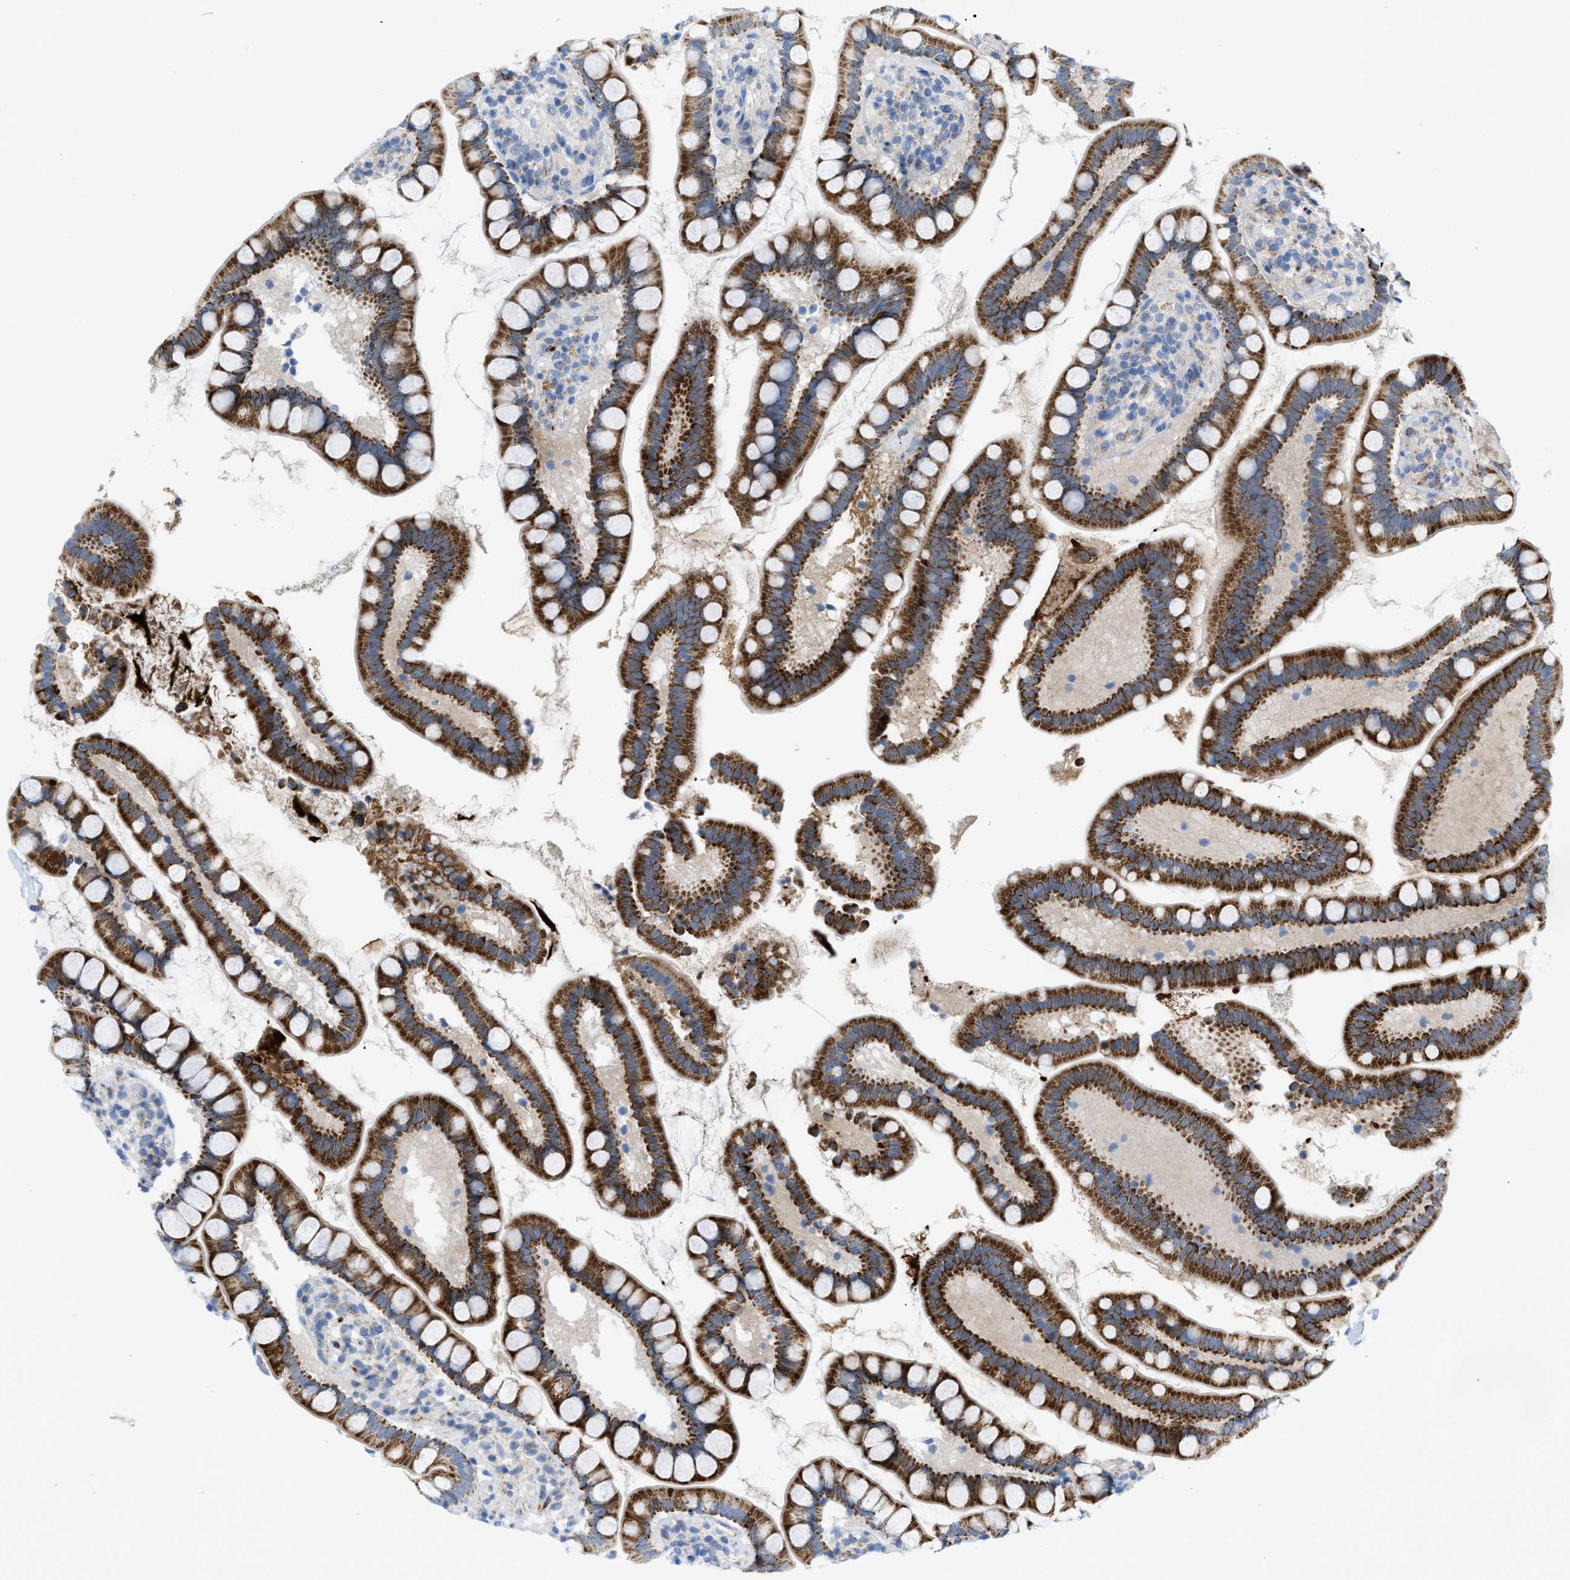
{"staining": {"intensity": "strong", "quantity": ">75%", "location": "cytoplasmic/membranous"}, "tissue": "small intestine", "cell_type": "Glandular cells", "image_type": "normal", "snomed": [{"axis": "morphology", "description": "Normal tissue, NOS"}, {"axis": "topography", "description": "Small intestine"}], "caption": "This image displays IHC staining of normal small intestine, with high strong cytoplasmic/membranous positivity in about >75% of glandular cells.", "gene": "RBBP9", "patient": {"sex": "female", "age": 84}}